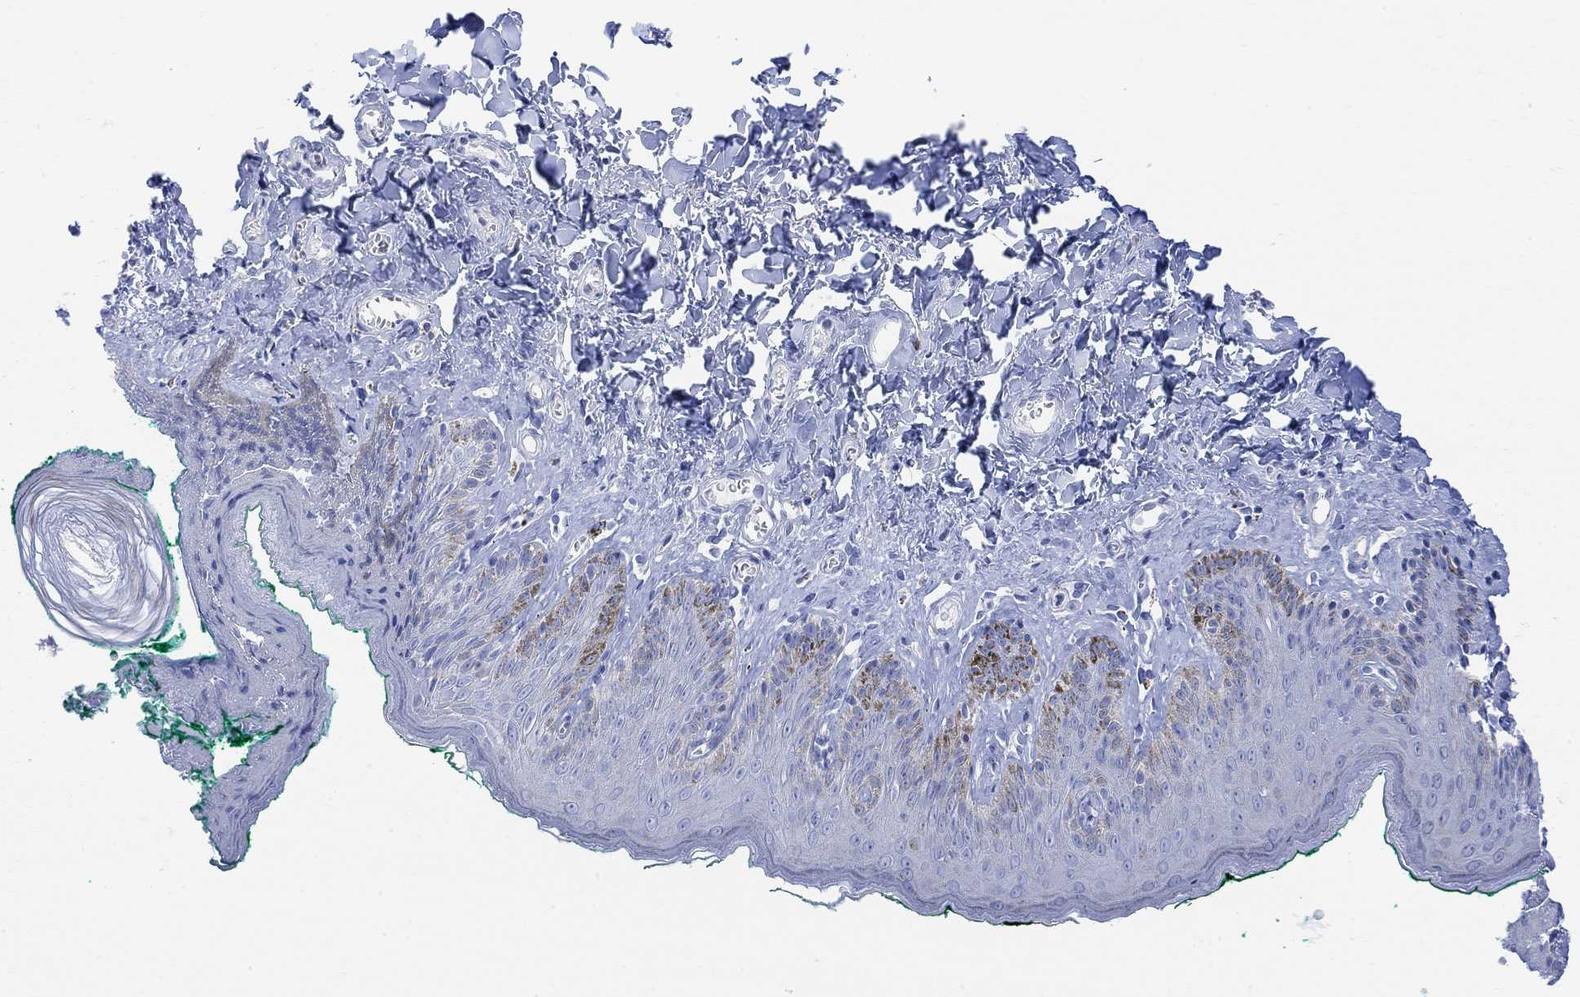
{"staining": {"intensity": "negative", "quantity": "none", "location": "none"}, "tissue": "skin", "cell_type": "Epidermal cells", "image_type": "normal", "snomed": [{"axis": "morphology", "description": "Normal tissue, NOS"}, {"axis": "topography", "description": "Vulva"}], "caption": "Epidermal cells show no significant protein staining in benign skin. (Brightfield microscopy of DAB (3,3'-diaminobenzidine) IHC at high magnification).", "gene": "TLDC2", "patient": {"sex": "female", "age": 66}}